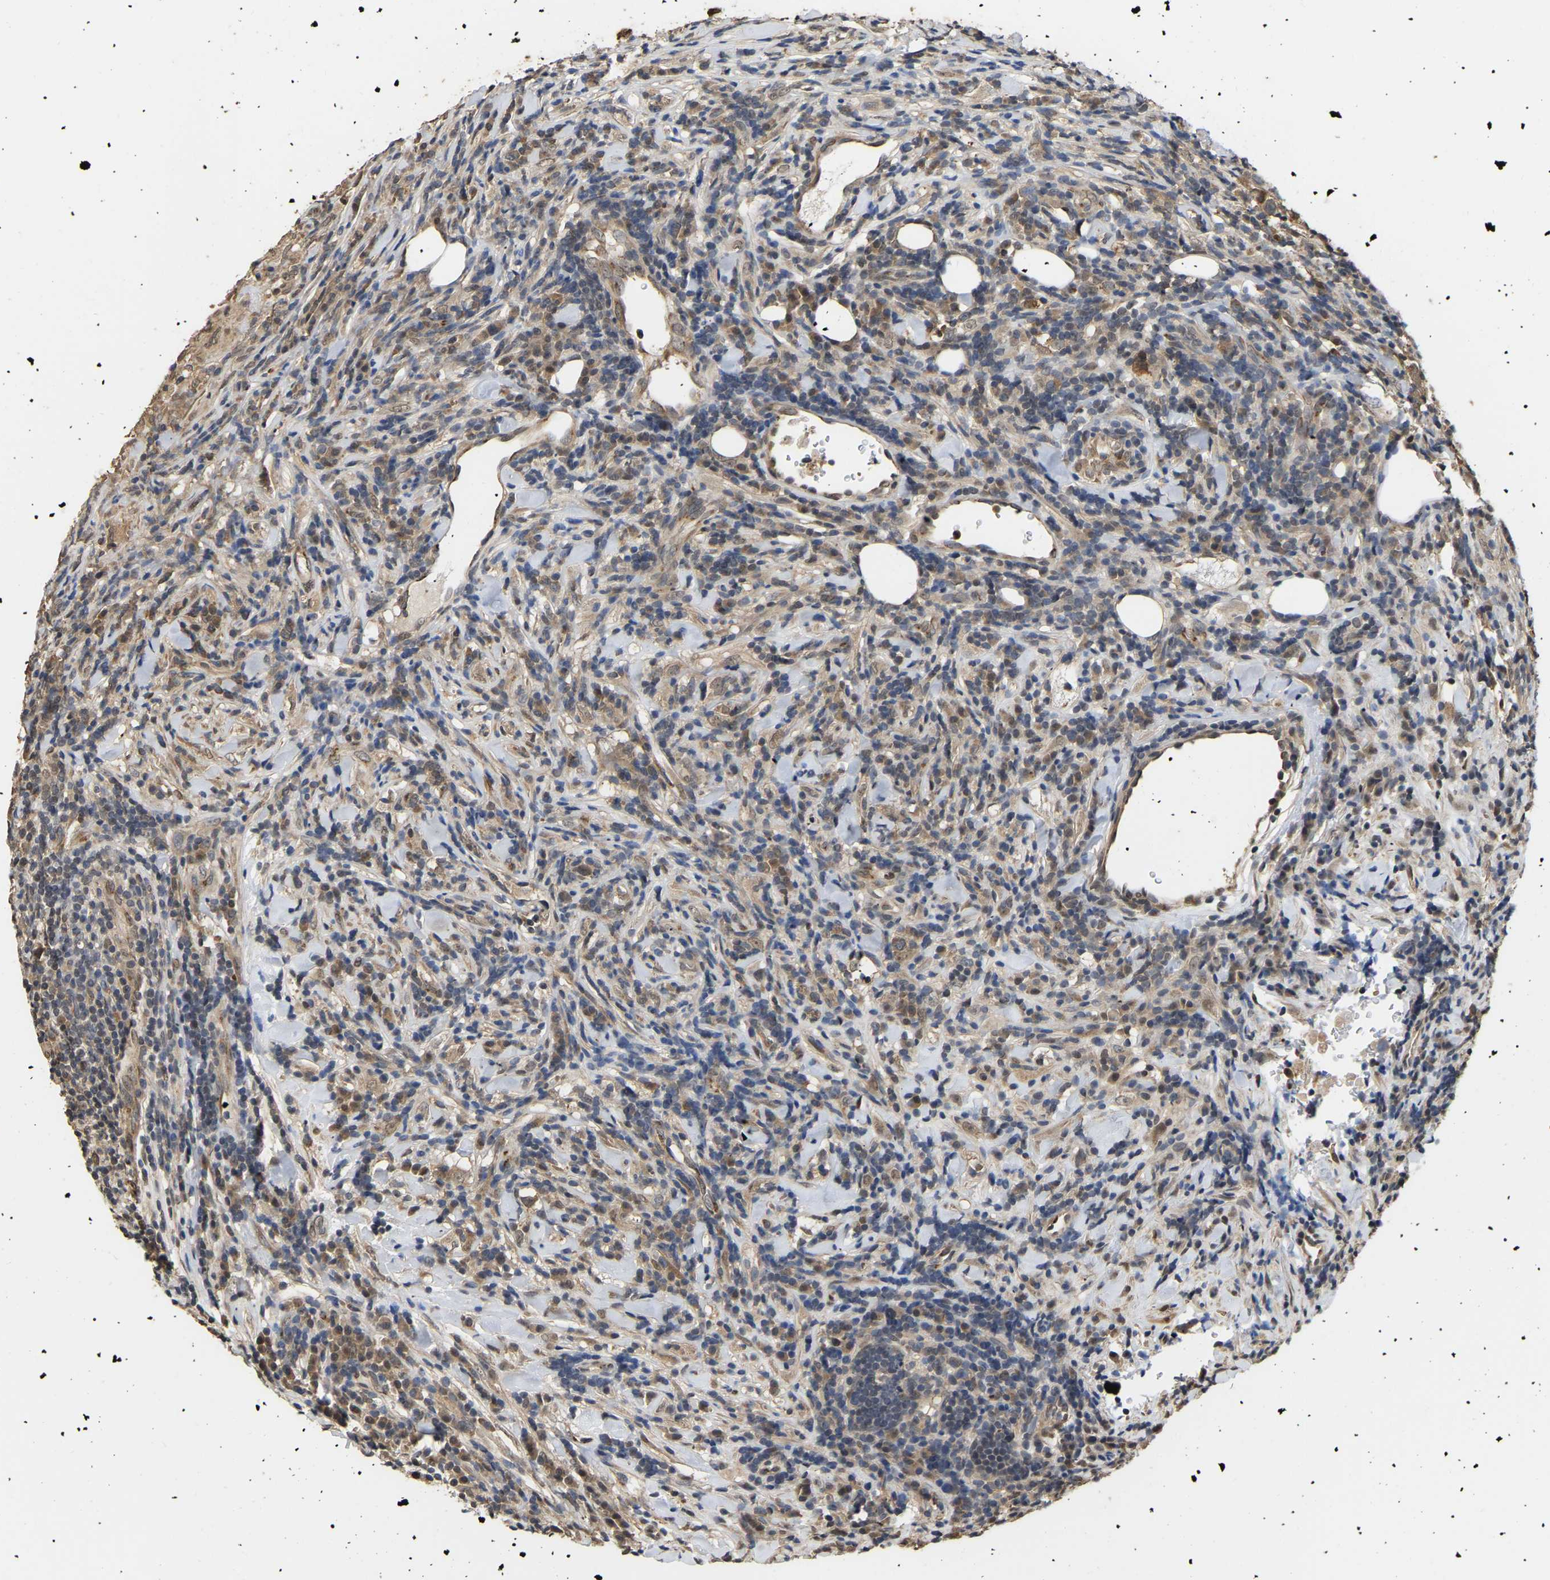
{"staining": {"intensity": "weak", "quantity": ">75%", "location": "cytoplasmic/membranous"}, "tissue": "testis cancer", "cell_type": "Tumor cells", "image_type": "cancer", "snomed": [{"axis": "morphology", "description": "Seminoma, NOS"}, {"axis": "morphology", "description": "Carcinoma, Embryonal, NOS"}, {"axis": "topography", "description": "Testis"}], "caption": "Approximately >75% of tumor cells in human testis cancer display weak cytoplasmic/membranous protein staining as visualized by brown immunohistochemical staining.", "gene": "FAM219A", "patient": {"sex": "male", "age": 36}}